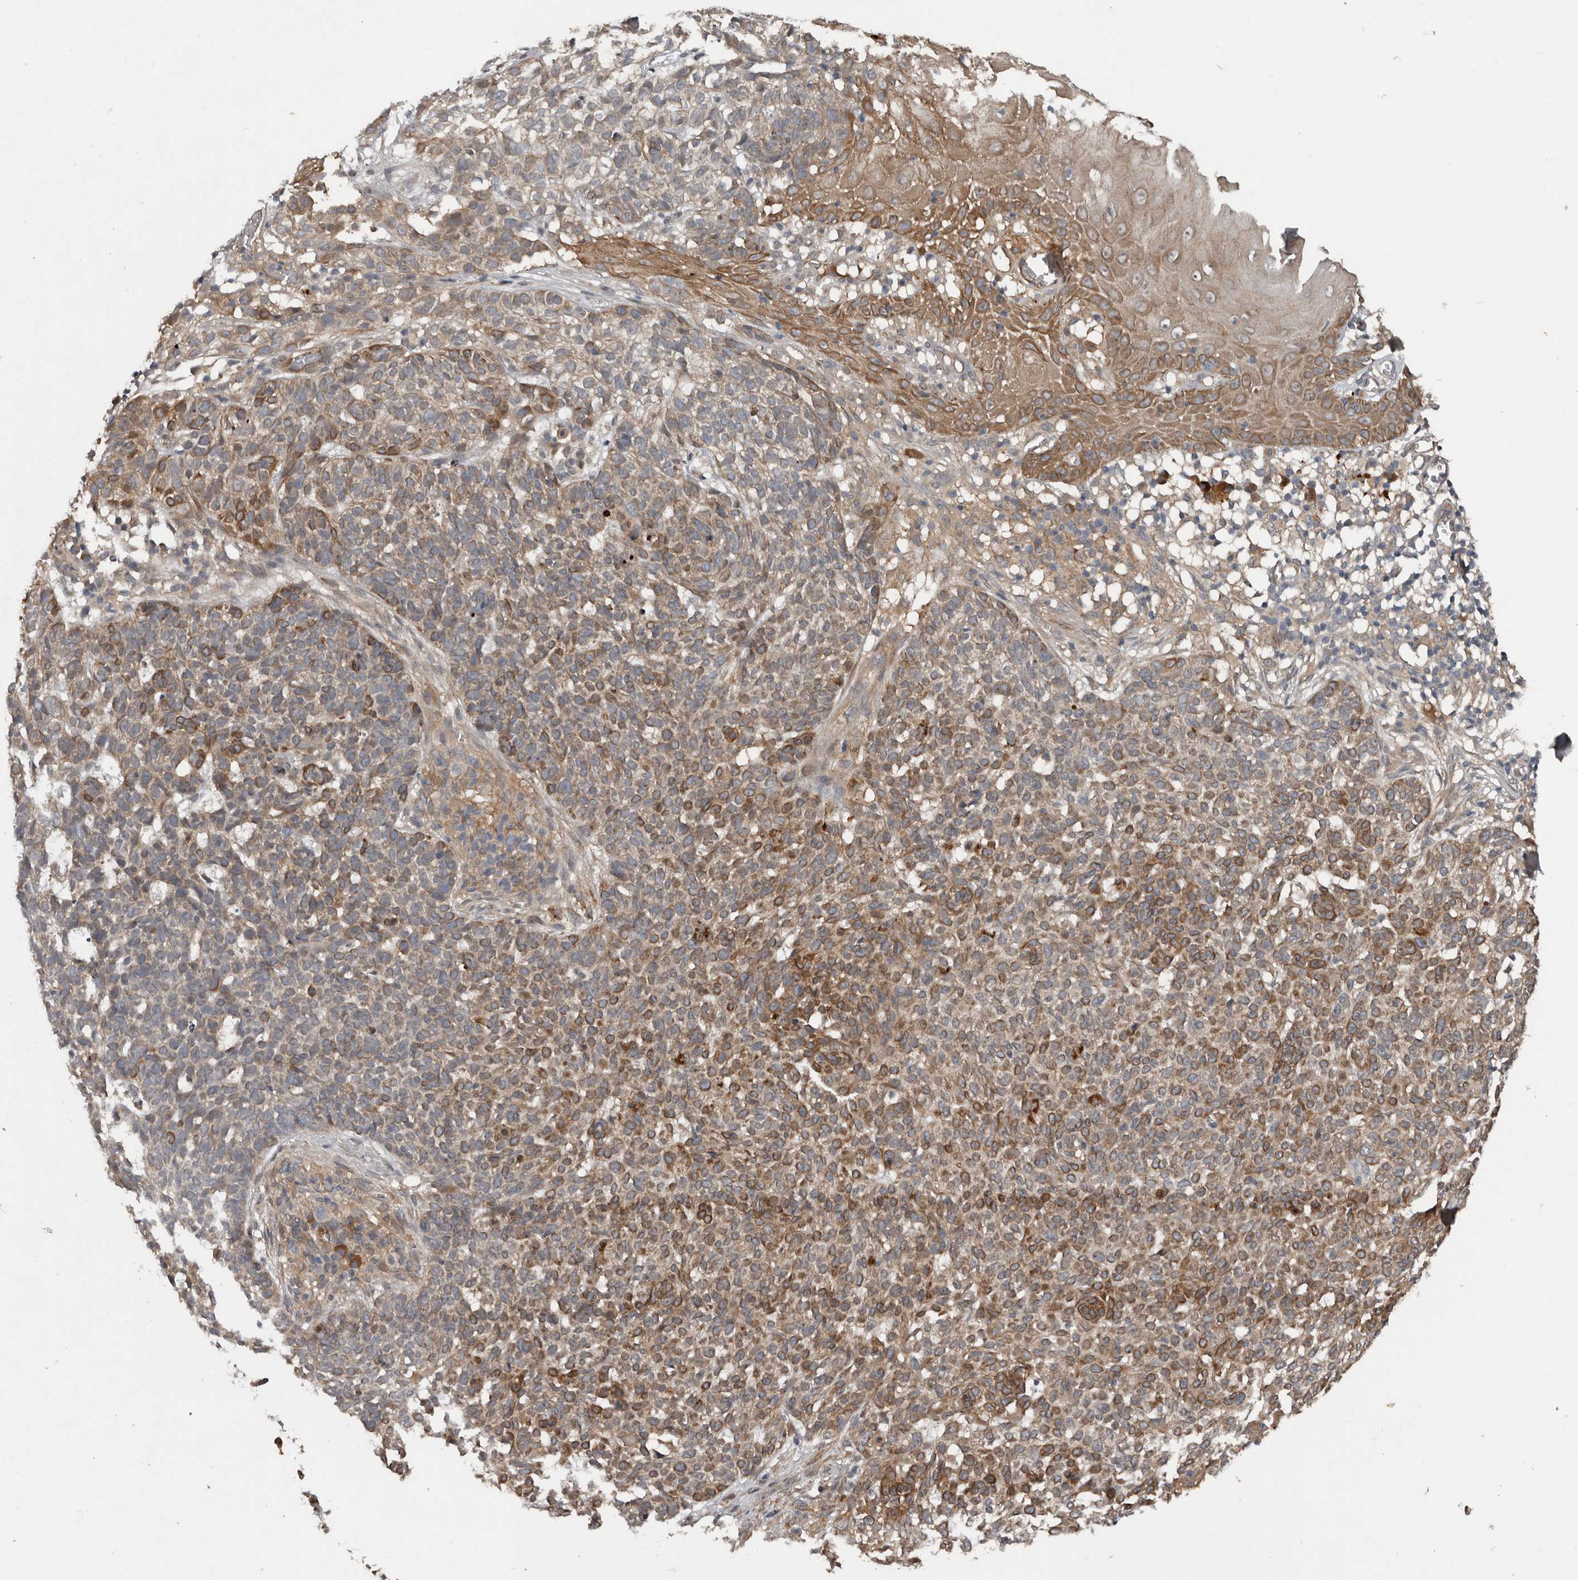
{"staining": {"intensity": "moderate", "quantity": ">75%", "location": "cytoplasmic/membranous"}, "tissue": "skin cancer", "cell_type": "Tumor cells", "image_type": "cancer", "snomed": [{"axis": "morphology", "description": "Basal cell carcinoma"}, {"axis": "topography", "description": "Skin"}], "caption": "An immunohistochemistry image of tumor tissue is shown. Protein staining in brown labels moderate cytoplasmic/membranous positivity in skin cancer within tumor cells.", "gene": "DNAJB4", "patient": {"sex": "male", "age": 85}}